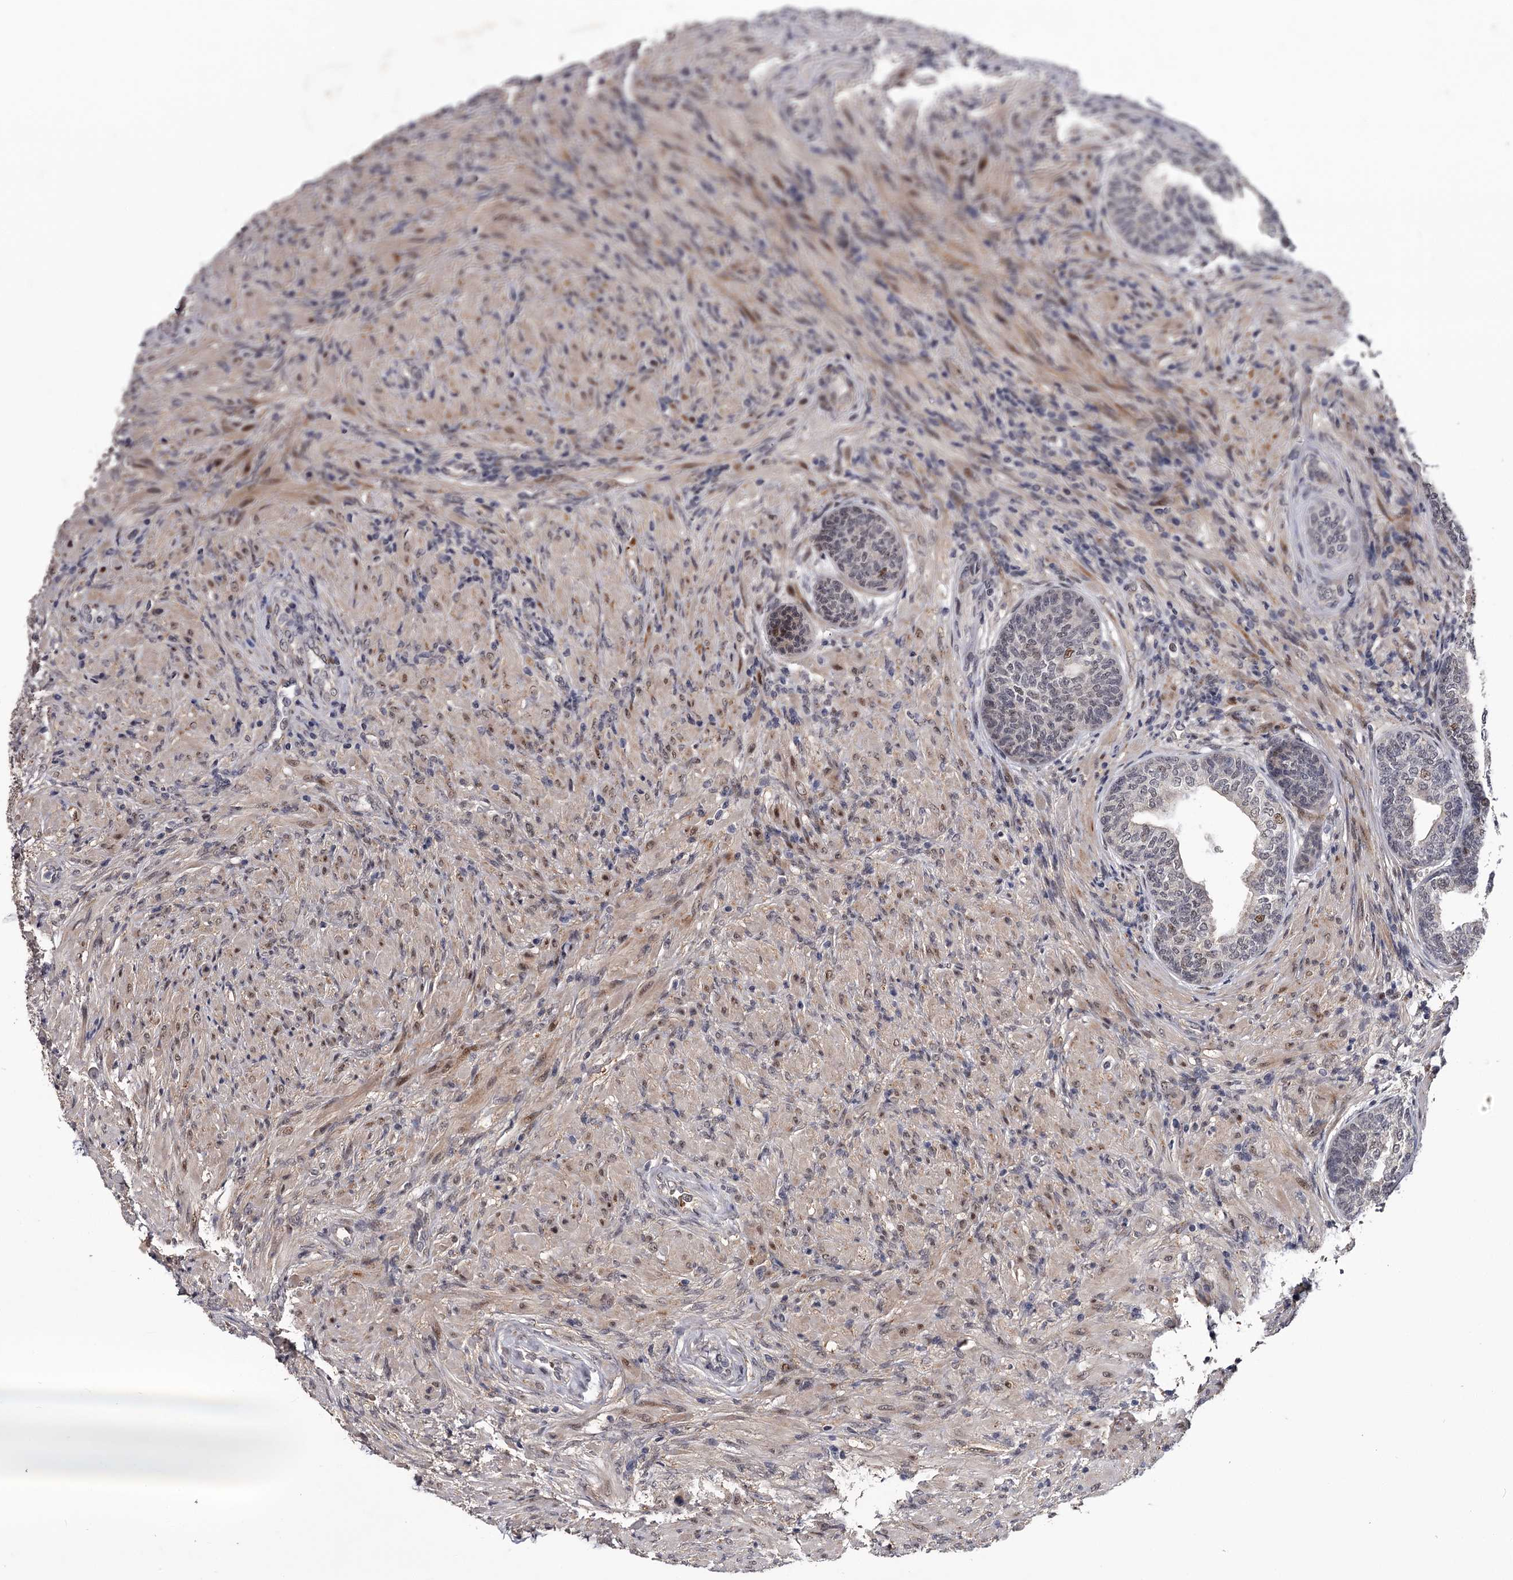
{"staining": {"intensity": "weak", "quantity": "25%-75%", "location": "cytoplasmic/membranous,nuclear"}, "tissue": "prostate", "cell_type": "Glandular cells", "image_type": "normal", "snomed": [{"axis": "morphology", "description": "Normal tissue, NOS"}, {"axis": "topography", "description": "Prostate"}], "caption": "Immunohistochemistry (DAB) staining of normal human prostate demonstrates weak cytoplasmic/membranous,nuclear protein expression in about 25%-75% of glandular cells.", "gene": "RNF44", "patient": {"sex": "male", "age": 76}}